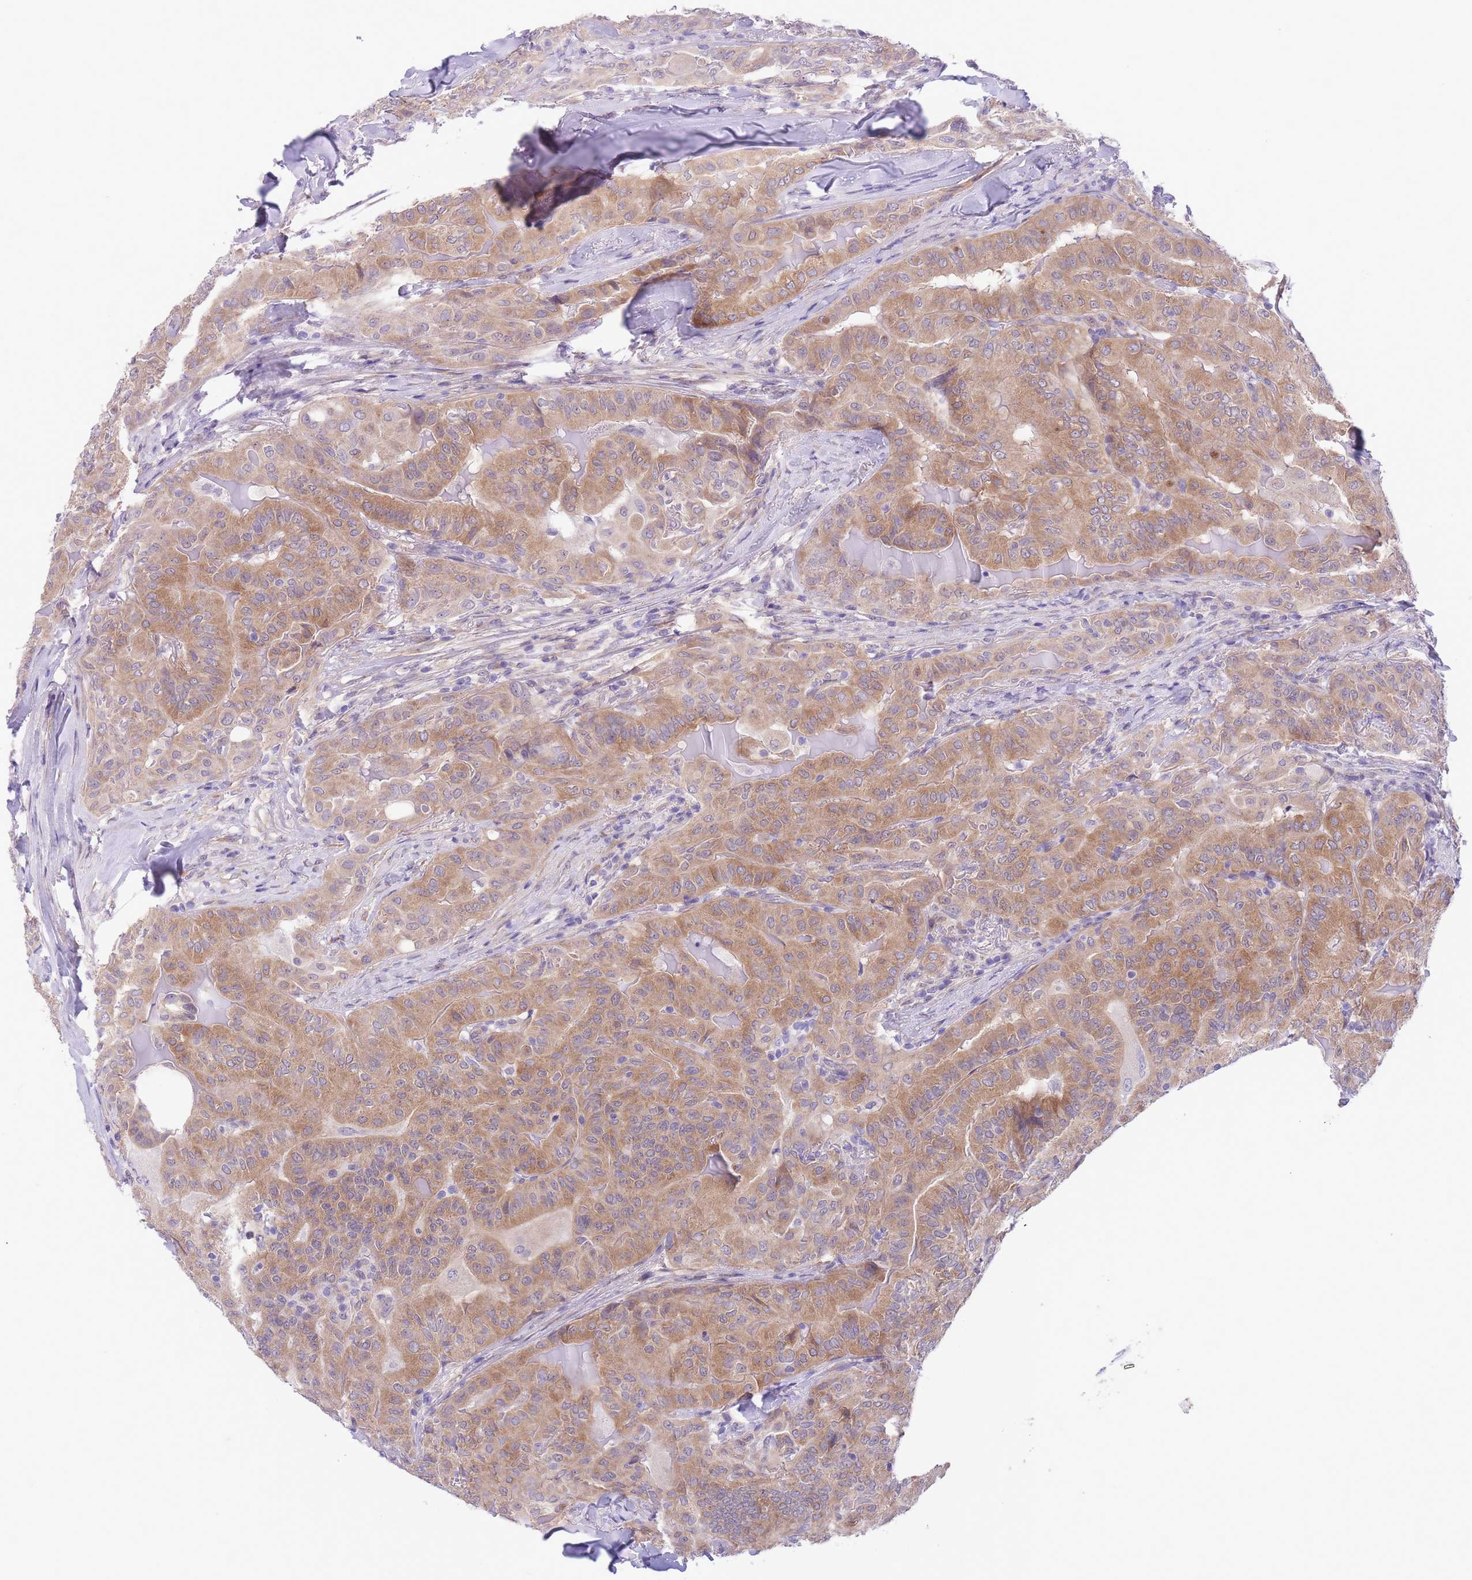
{"staining": {"intensity": "moderate", "quantity": ">75%", "location": "cytoplasmic/membranous"}, "tissue": "thyroid cancer", "cell_type": "Tumor cells", "image_type": "cancer", "snomed": [{"axis": "morphology", "description": "Papillary adenocarcinoma, NOS"}, {"axis": "topography", "description": "Thyroid gland"}], "caption": "Tumor cells reveal medium levels of moderate cytoplasmic/membranous positivity in about >75% of cells in human thyroid papillary adenocarcinoma. The staining was performed using DAB, with brown indicating positive protein expression. Nuclei are stained blue with hematoxylin.", "gene": "WWOX", "patient": {"sex": "female", "age": 68}}